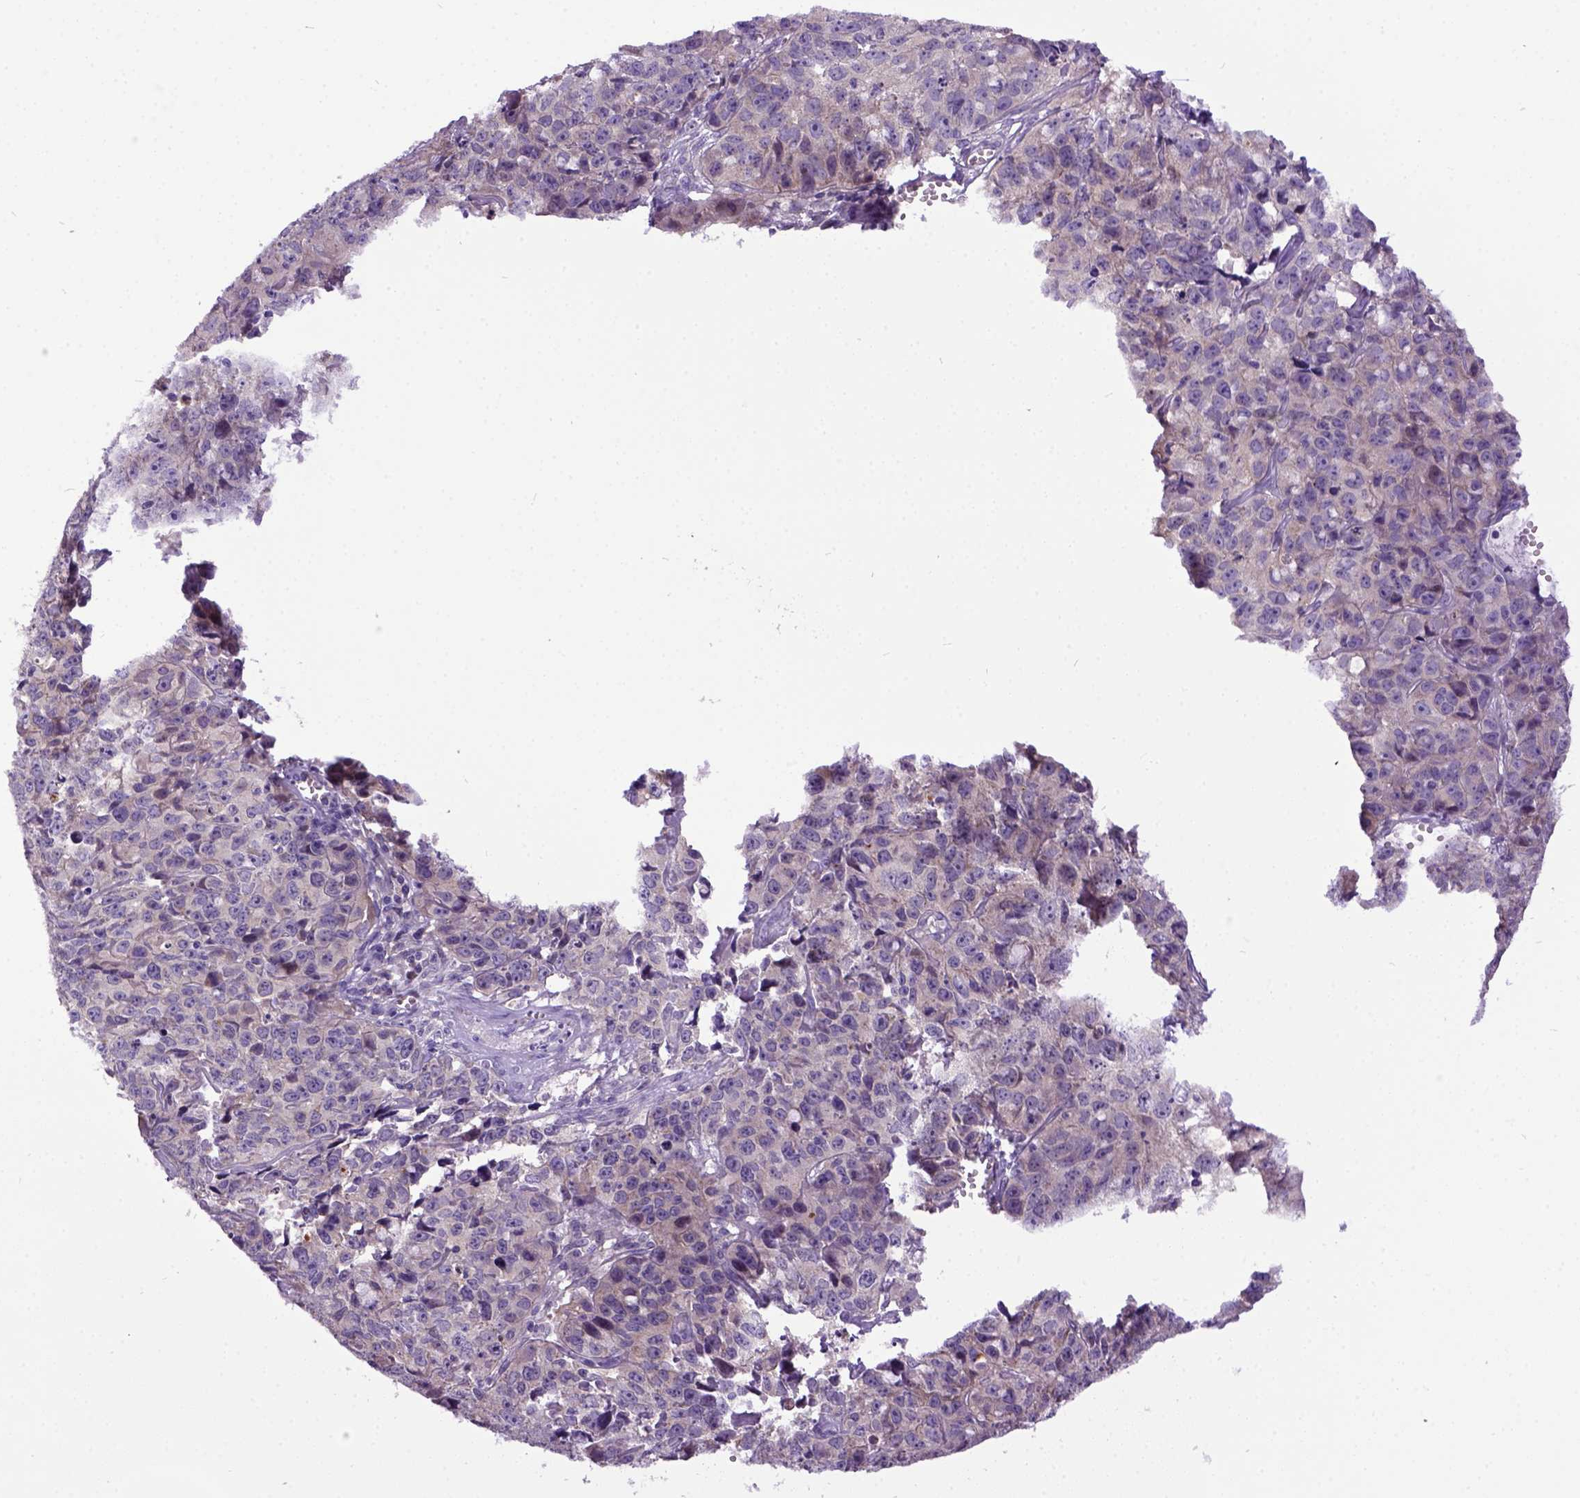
{"staining": {"intensity": "weak", "quantity": "<25%", "location": "cytoplasmic/membranous"}, "tissue": "cervical cancer", "cell_type": "Tumor cells", "image_type": "cancer", "snomed": [{"axis": "morphology", "description": "Squamous cell carcinoma, NOS"}, {"axis": "topography", "description": "Cervix"}], "caption": "The immunohistochemistry histopathology image has no significant positivity in tumor cells of cervical cancer (squamous cell carcinoma) tissue.", "gene": "NEK5", "patient": {"sex": "female", "age": 28}}